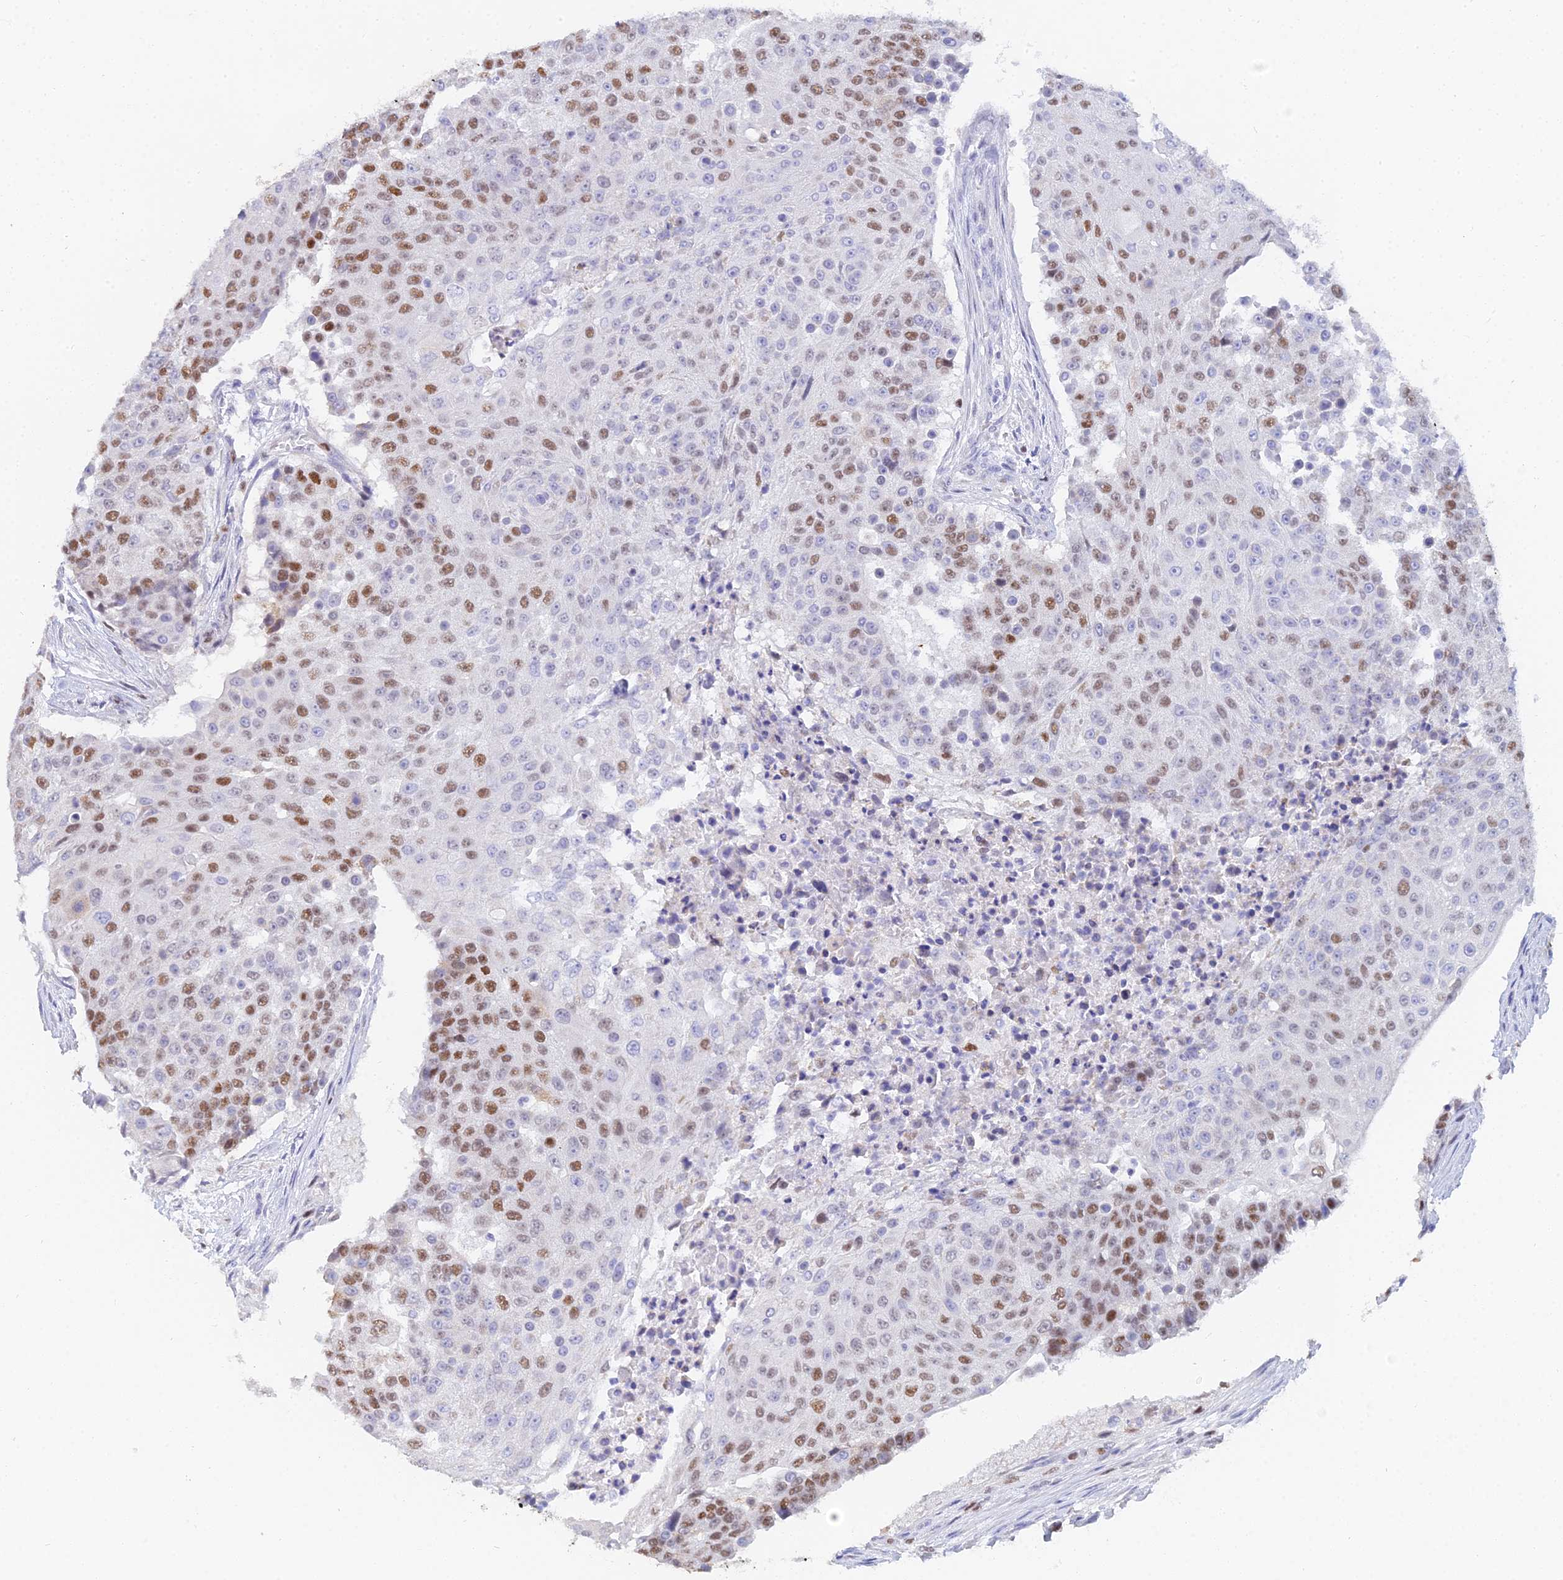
{"staining": {"intensity": "moderate", "quantity": "25%-75%", "location": "nuclear"}, "tissue": "urothelial cancer", "cell_type": "Tumor cells", "image_type": "cancer", "snomed": [{"axis": "morphology", "description": "Urothelial carcinoma, High grade"}, {"axis": "topography", "description": "Urinary bladder"}], "caption": "Moderate nuclear staining for a protein is identified in approximately 25%-75% of tumor cells of urothelial carcinoma (high-grade) using IHC.", "gene": "MCM2", "patient": {"sex": "female", "age": 63}}